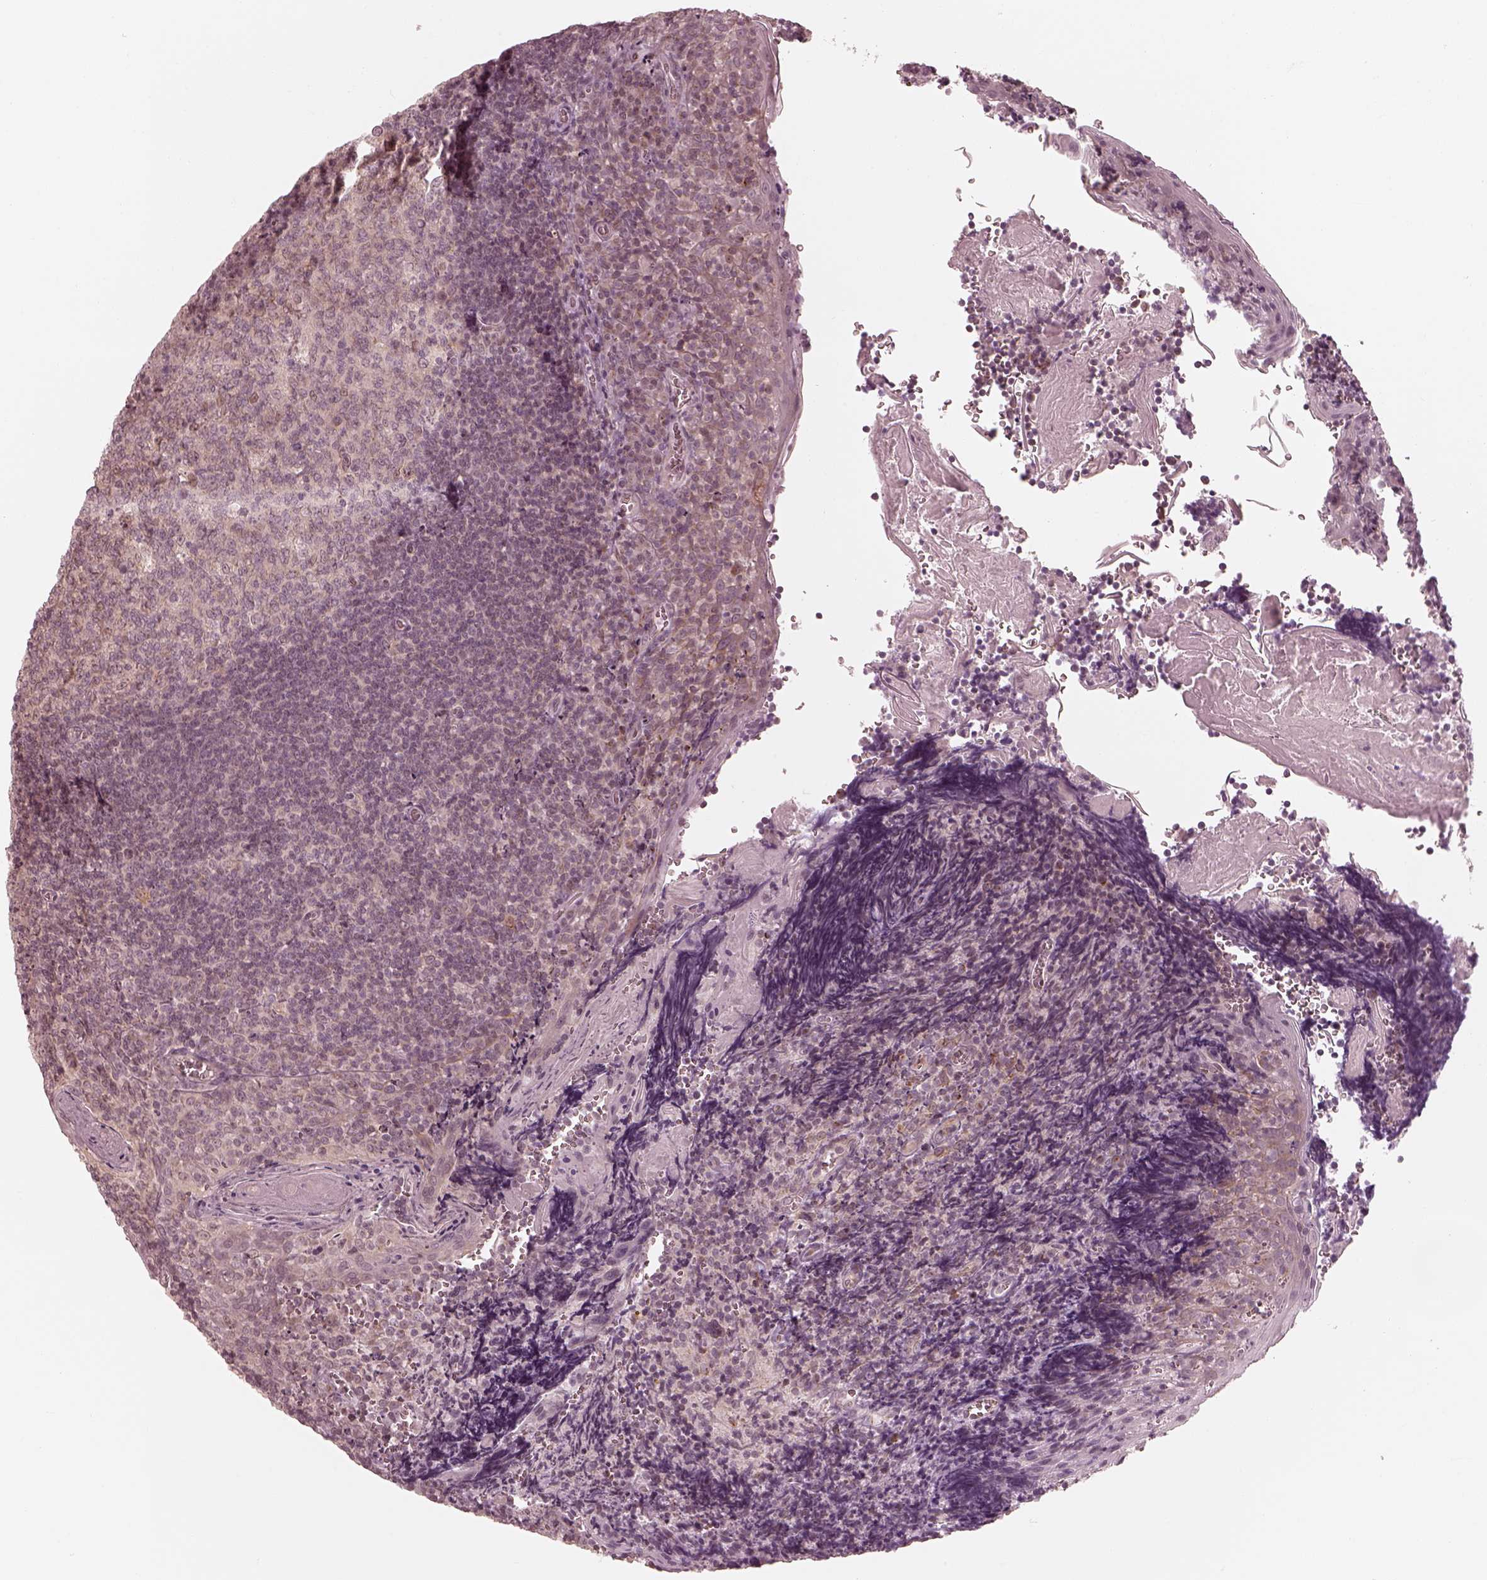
{"staining": {"intensity": "weak", "quantity": "<25%", "location": "nuclear"}, "tissue": "tonsil", "cell_type": "Germinal center cells", "image_type": "normal", "snomed": [{"axis": "morphology", "description": "Normal tissue, NOS"}, {"axis": "morphology", "description": "Inflammation, NOS"}, {"axis": "topography", "description": "Tonsil"}], "caption": "Germinal center cells show no significant expression in unremarkable tonsil. The staining was performed using DAB to visualize the protein expression in brown, while the nuclei were stained in blue with hematoxylin (Magnification: 20x).", "gene": "IQCB1", "patient": {"sex": "female", "age": 31}}